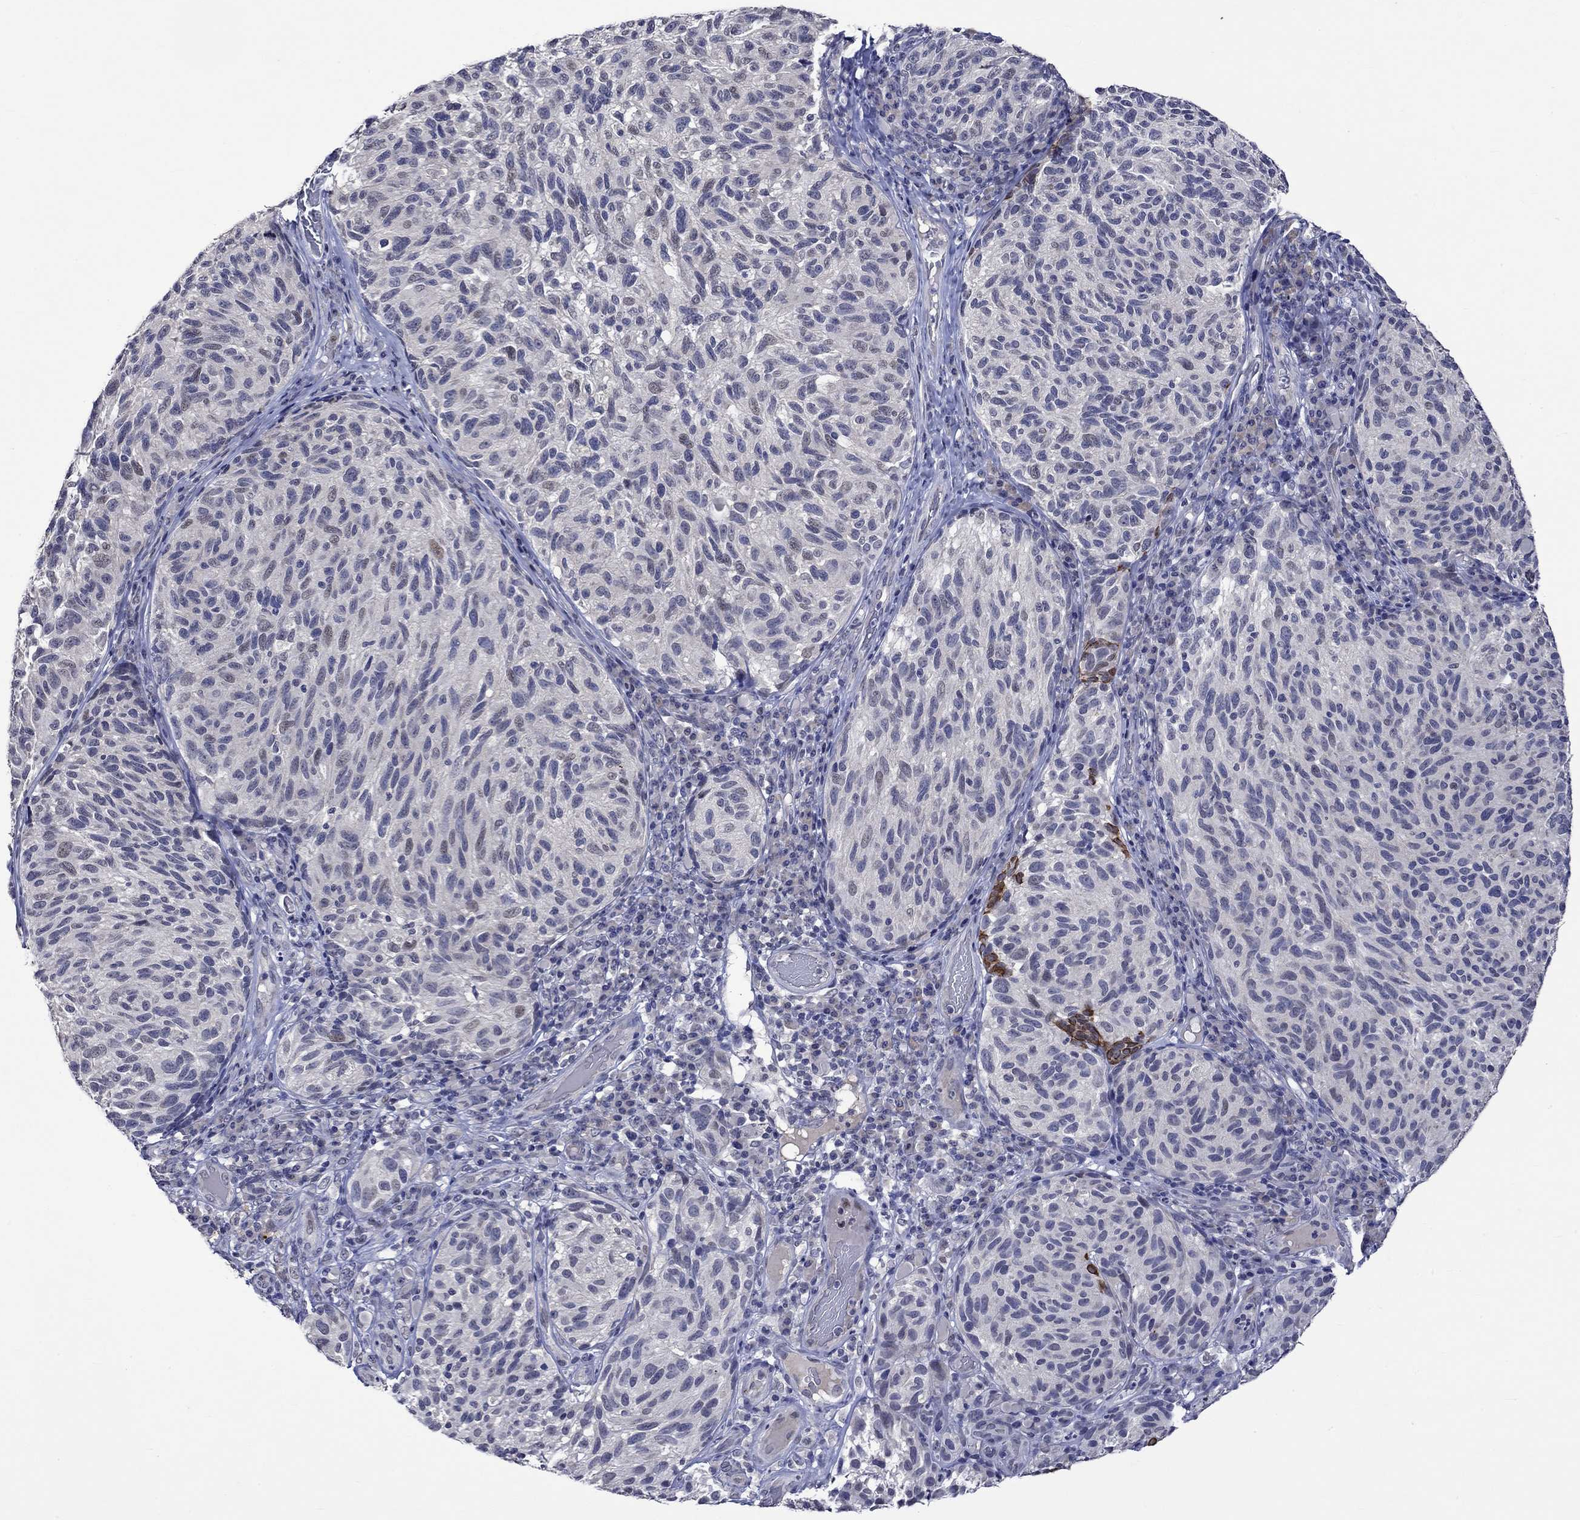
{"staining": {"intensity": "negative", "quantity": "none", "location": "none"}, "tissue": "melanoma", "cell_type": "Tumor cells", "image_type": "cancer", "snomed": [{"axis": "morphology", "description": "Malignant melanoma, NOS"}, {"axis": "topography", "description": "Skin"}], "caption": "DAB immunohistochemical staining of malignant melanoma displays no significant positivity in tumor cells.", "gene": "DDX3Y", "patient": {"sex": "female", "age": 73}}